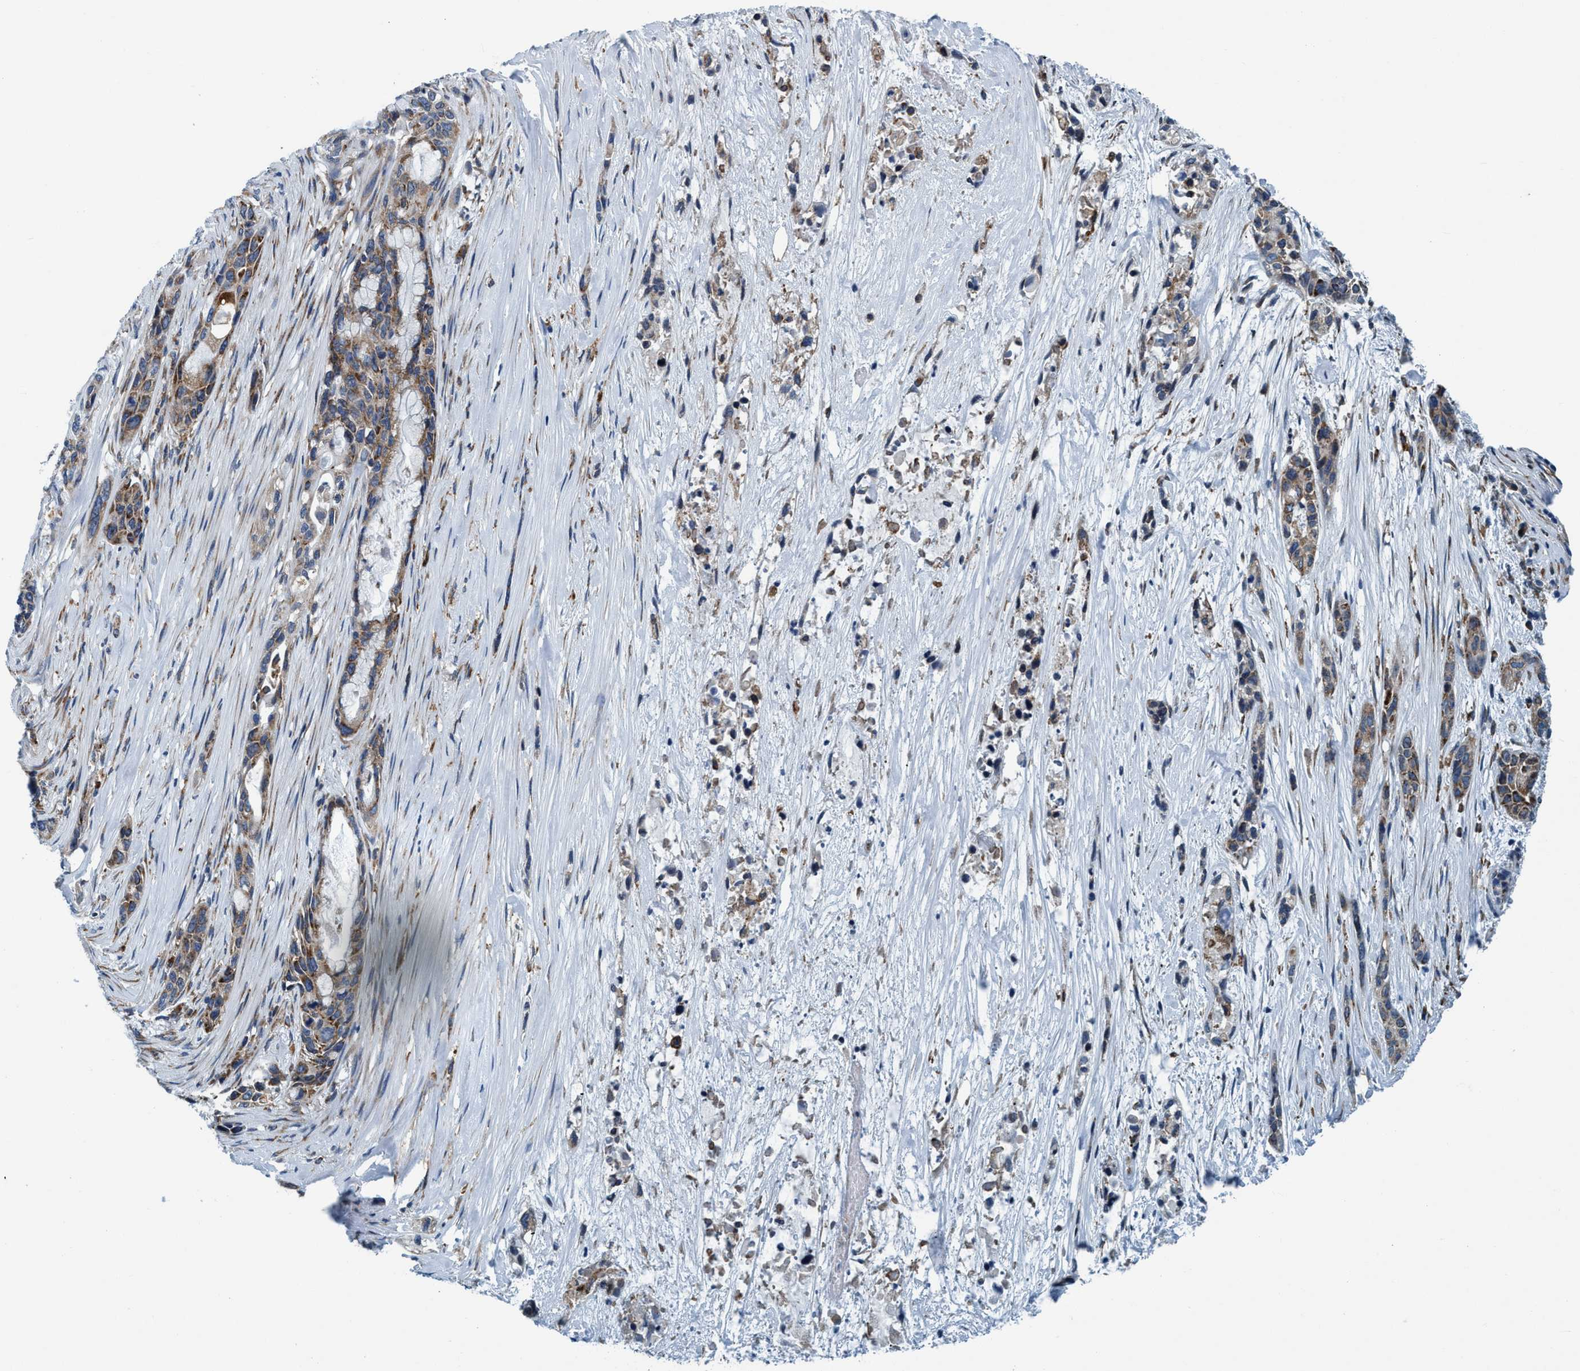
{"staining": {"intensity": "moderate", "quantity": "25%-75%", "location": "cytoplasmic/membranous"}, "tissue": "pancreatic cancer", "cell_type": "Tumor cells", "image_type": "cancer", "snomed": [{"axis": "morphology", "description": "Adenocarcinoma, NOS"}, {"axis": "topography", "description": "Pancreas"}], "caption": "Human adenocarcinoma (pancreatic) stained for a protein (brown) shows moderate cytoplasmic/membranous positive staining in approximately 25%-75% of tumor cells.", "gene": "ARMC9", "patient": {"sex": "male", "age": 53}}